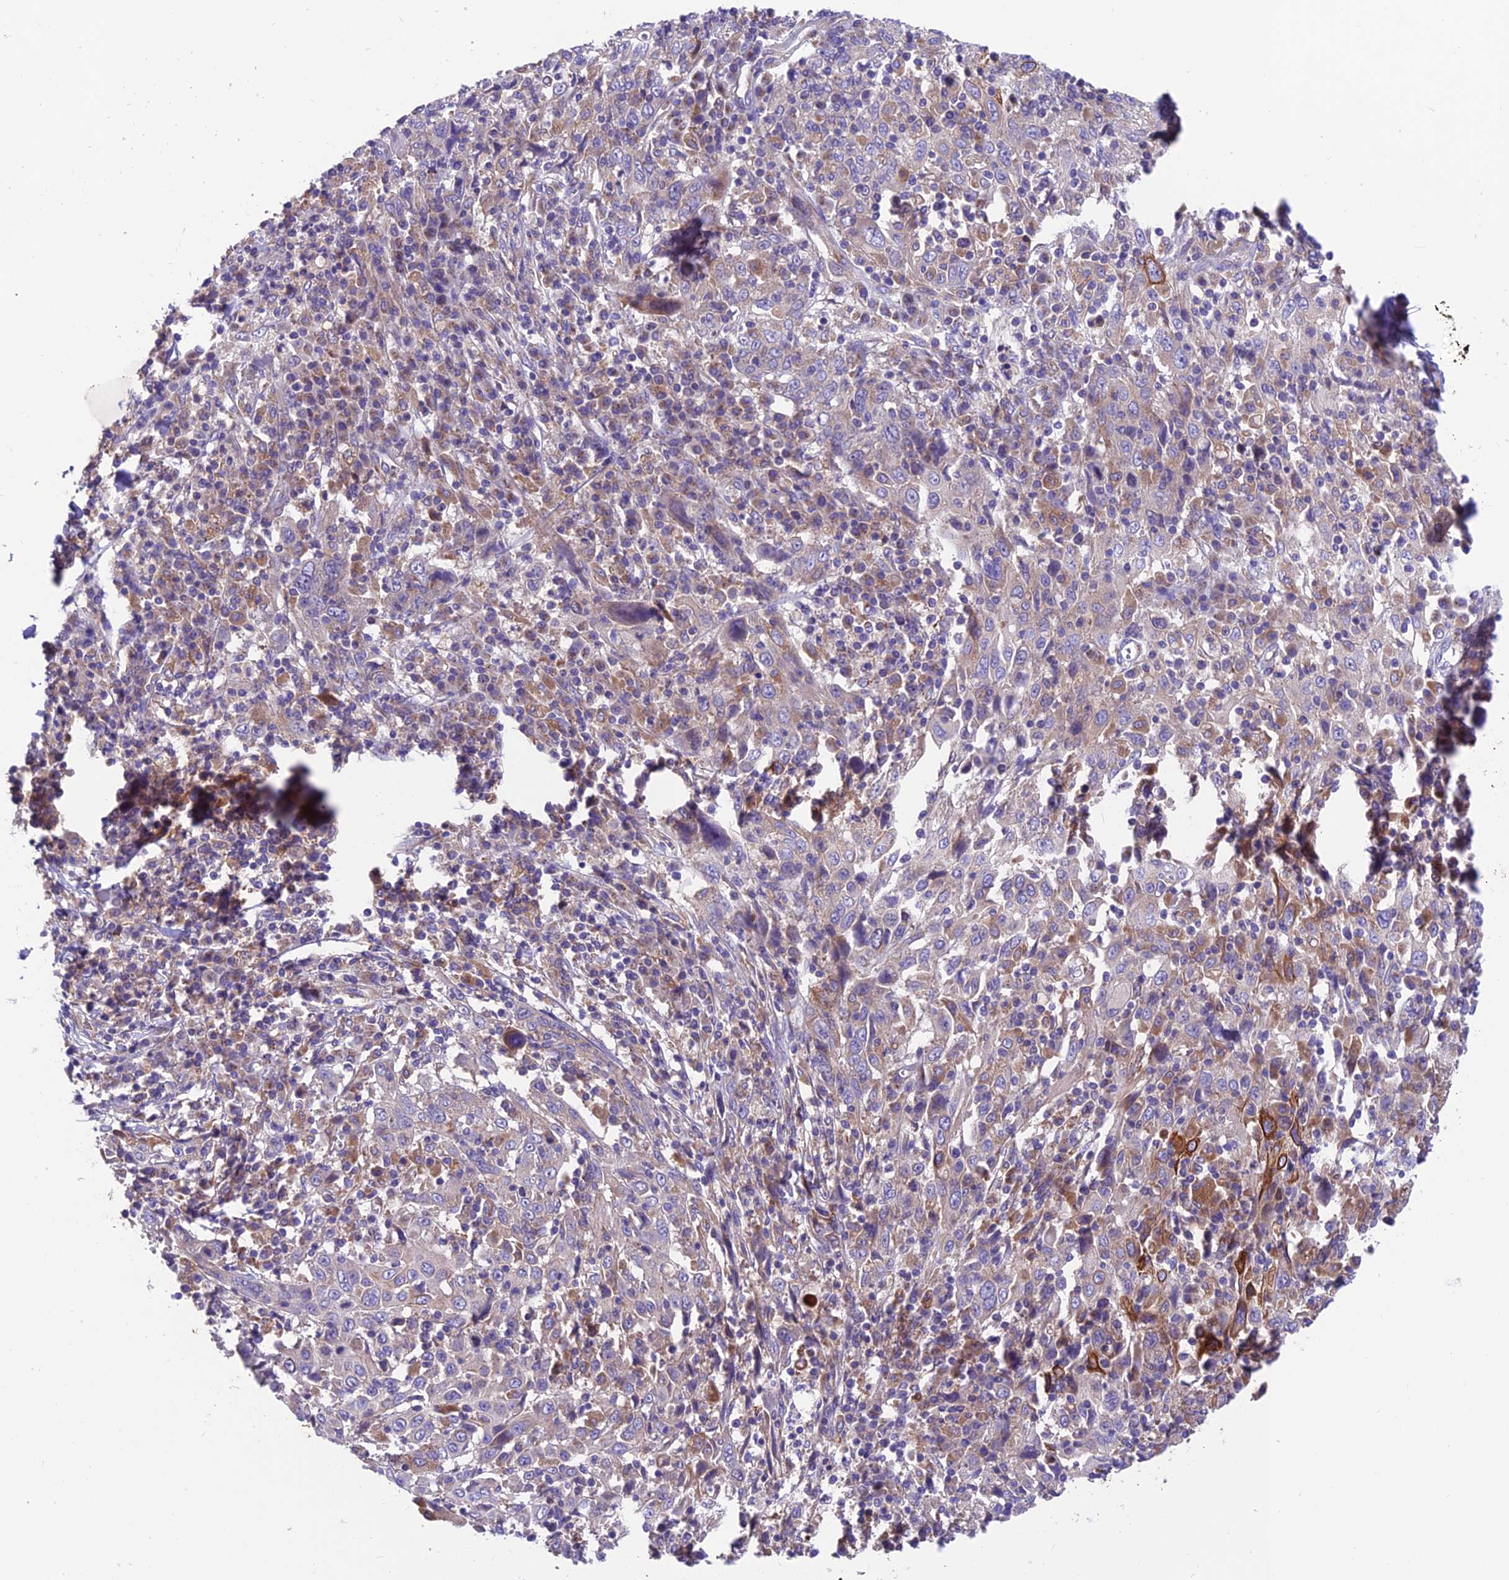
{"staining": {"intensity": "strong", "quantity": "<25%", "location": "cytoplasmic/membranous"}, "tissue": "cervical cancer", "cell_type": "Tumor cells", "image_type": "cancer", "snomed": [{"axis": "morphology", "description": "Squamous cell carcinoma, NOS"}, {"axis": "topography", "description": "Cervix"}], "caption": "Immunohistochemical staining of human squamous cell carcinoma (cervical) shows medium levels of strong cytoplasmic/membranous protein staining in approximately <25% of tumor cells. Immunohistochemistry stains the protein of interest in brown and the nuclei are stained blue.", "gene": "VPS16", "patient": {"sex": "female", "age": 46}}